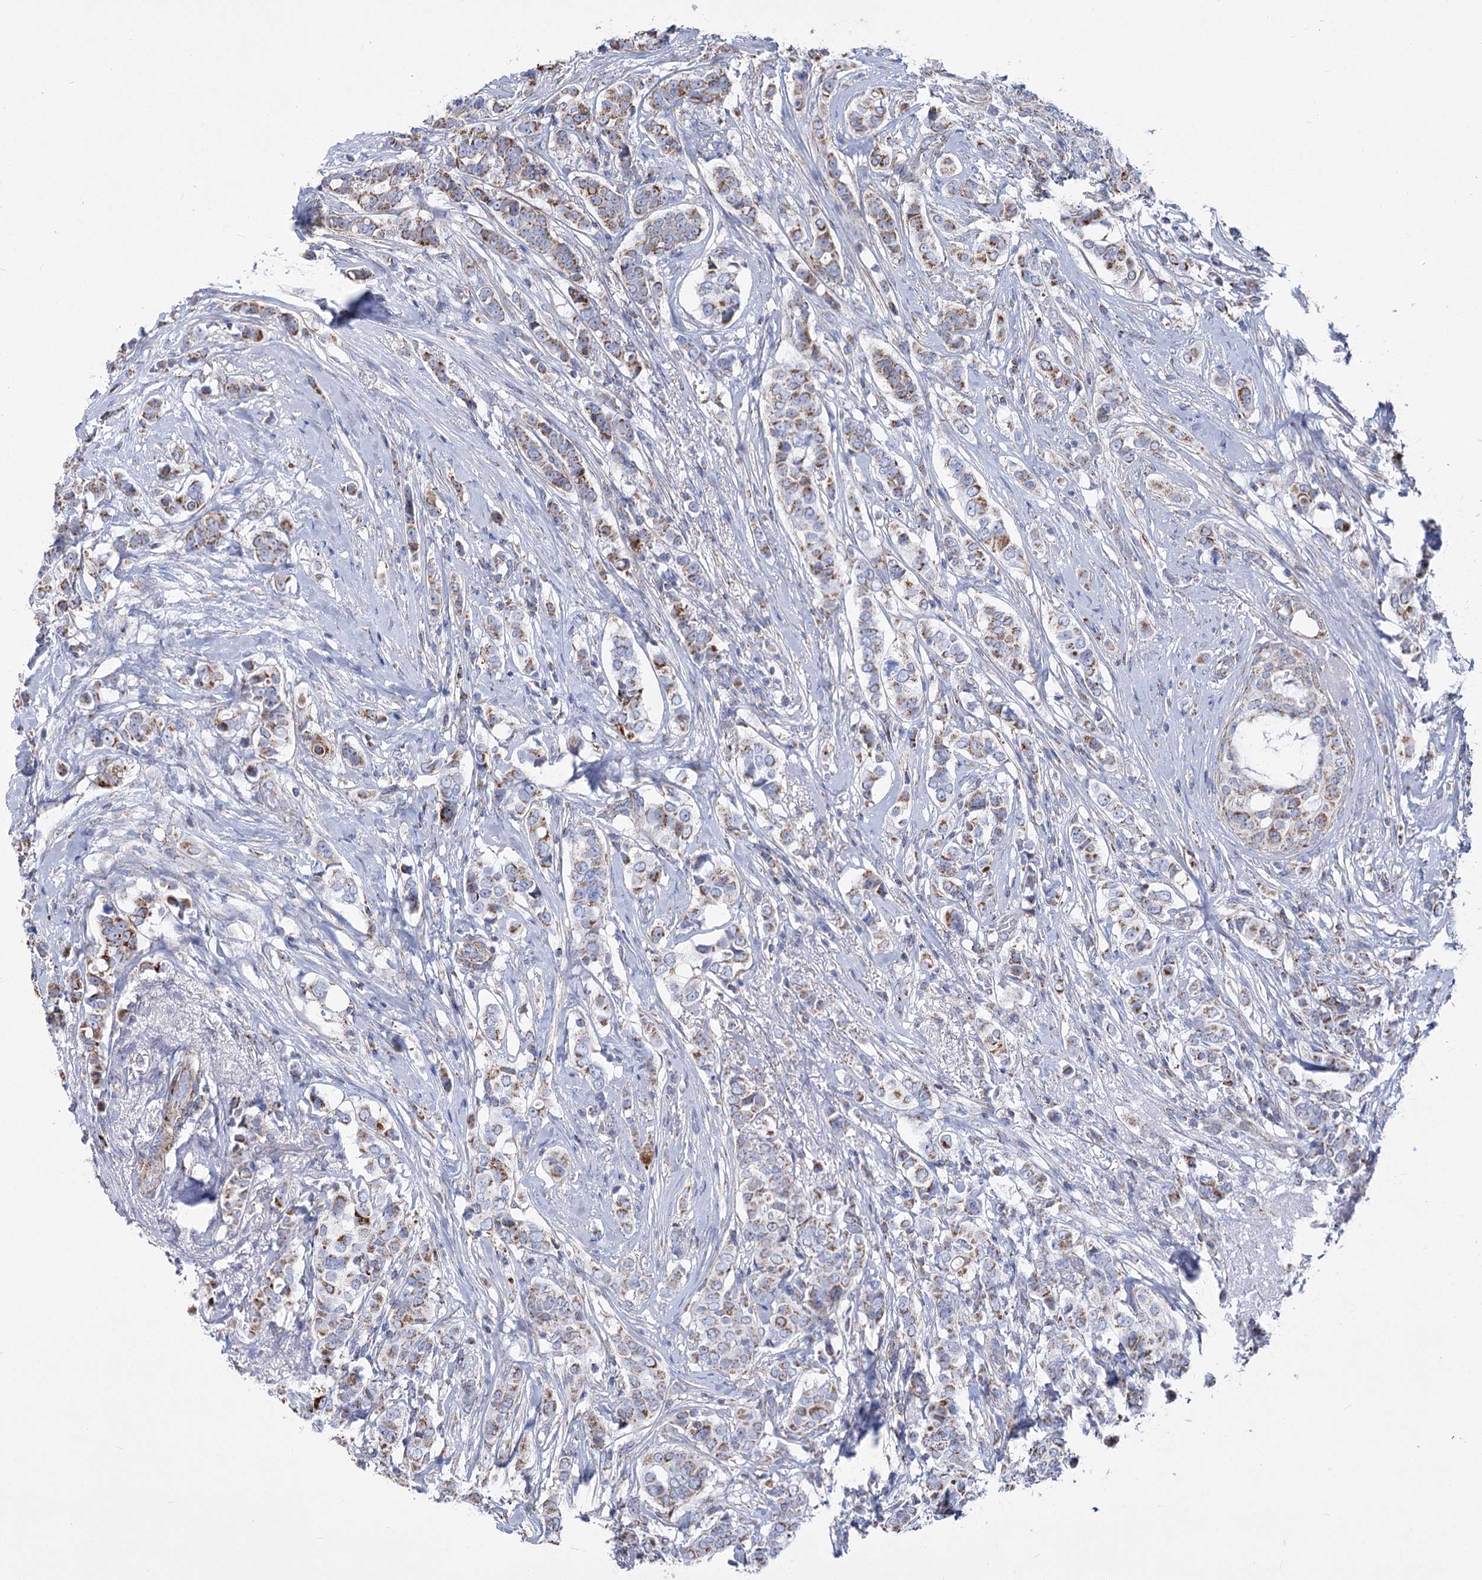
{"staining": {"intensity": "moderate", "quantity": ">75%", "location": "cytoplasmic/membranous"}, "tissue": "breast cancer", "cell_type": "Tumor cells", "image_type": "cancer", "snomed": [{"axis": "morphology", "description": "Lobular carcinoma"}, {"axis": "topography", "description": "Breast"}], "caption": "Protein staining displays moderate cytoplasmic/membranous positivity in approximately >75% of tumor cells in breast lobular carcinoma.", "gene": "PDHB", "patient": {"sex": "female", "age": 51}}